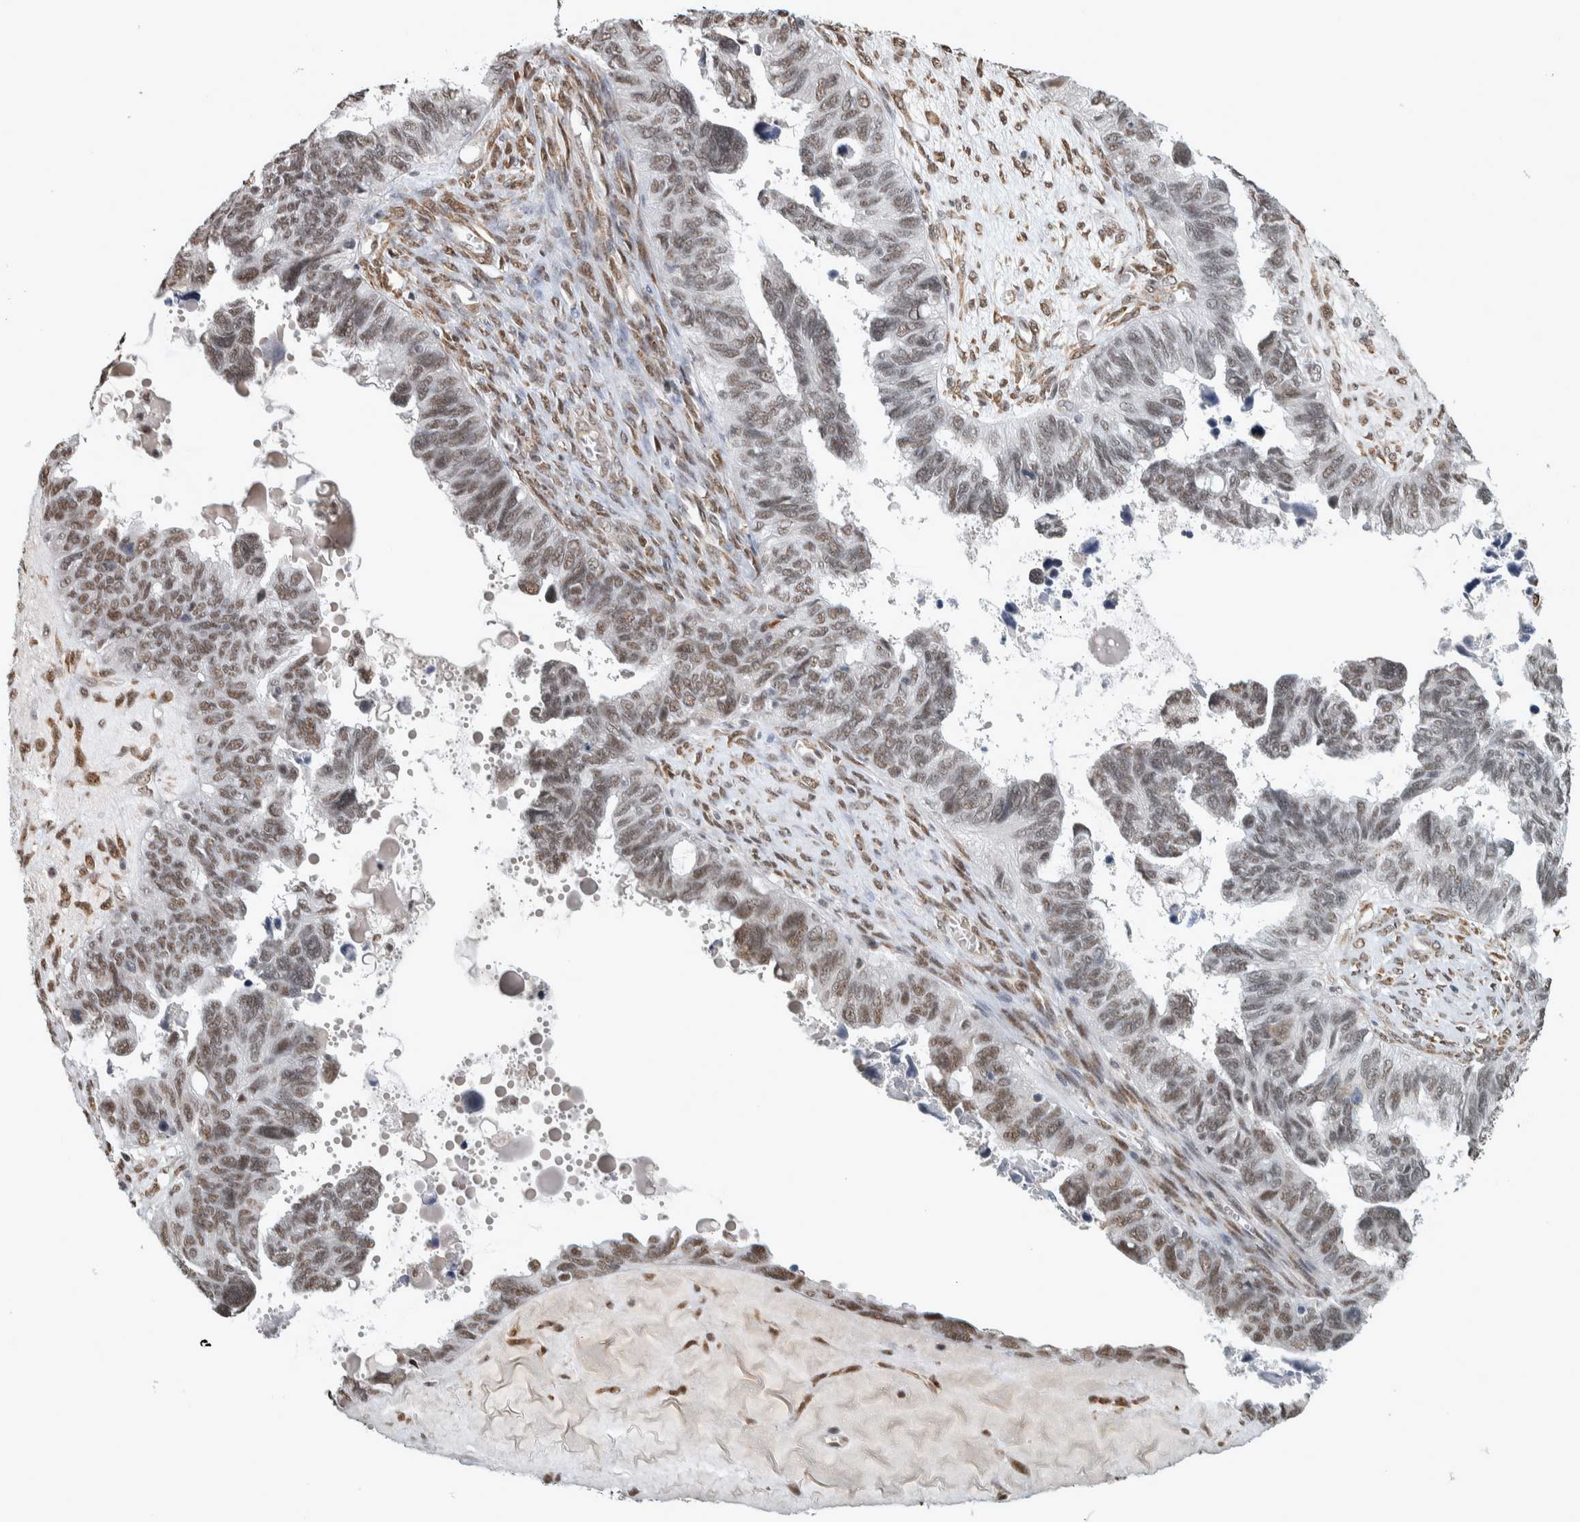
{"staining": {"intensity": "moderate", "quantity": ">75%", "location": "nuclear"}, "tissue": "ovarian cancer", "cell_type": "Tumor cells", "image_type": "cancer", "snomed": [{"axis": "morphology", "description": "Cystadenocarcinoma, serous, NOS"}, {"axis": "topography", "description": "Ovary"}], "caption": "Moderate nuclear expression for a protein is seen in about >75% of tumor cells of serous cystadenocarcinoma (ovarian) using IHC.", "gene": "DDX42", "patient": {"sex": "female", "age": 79}}